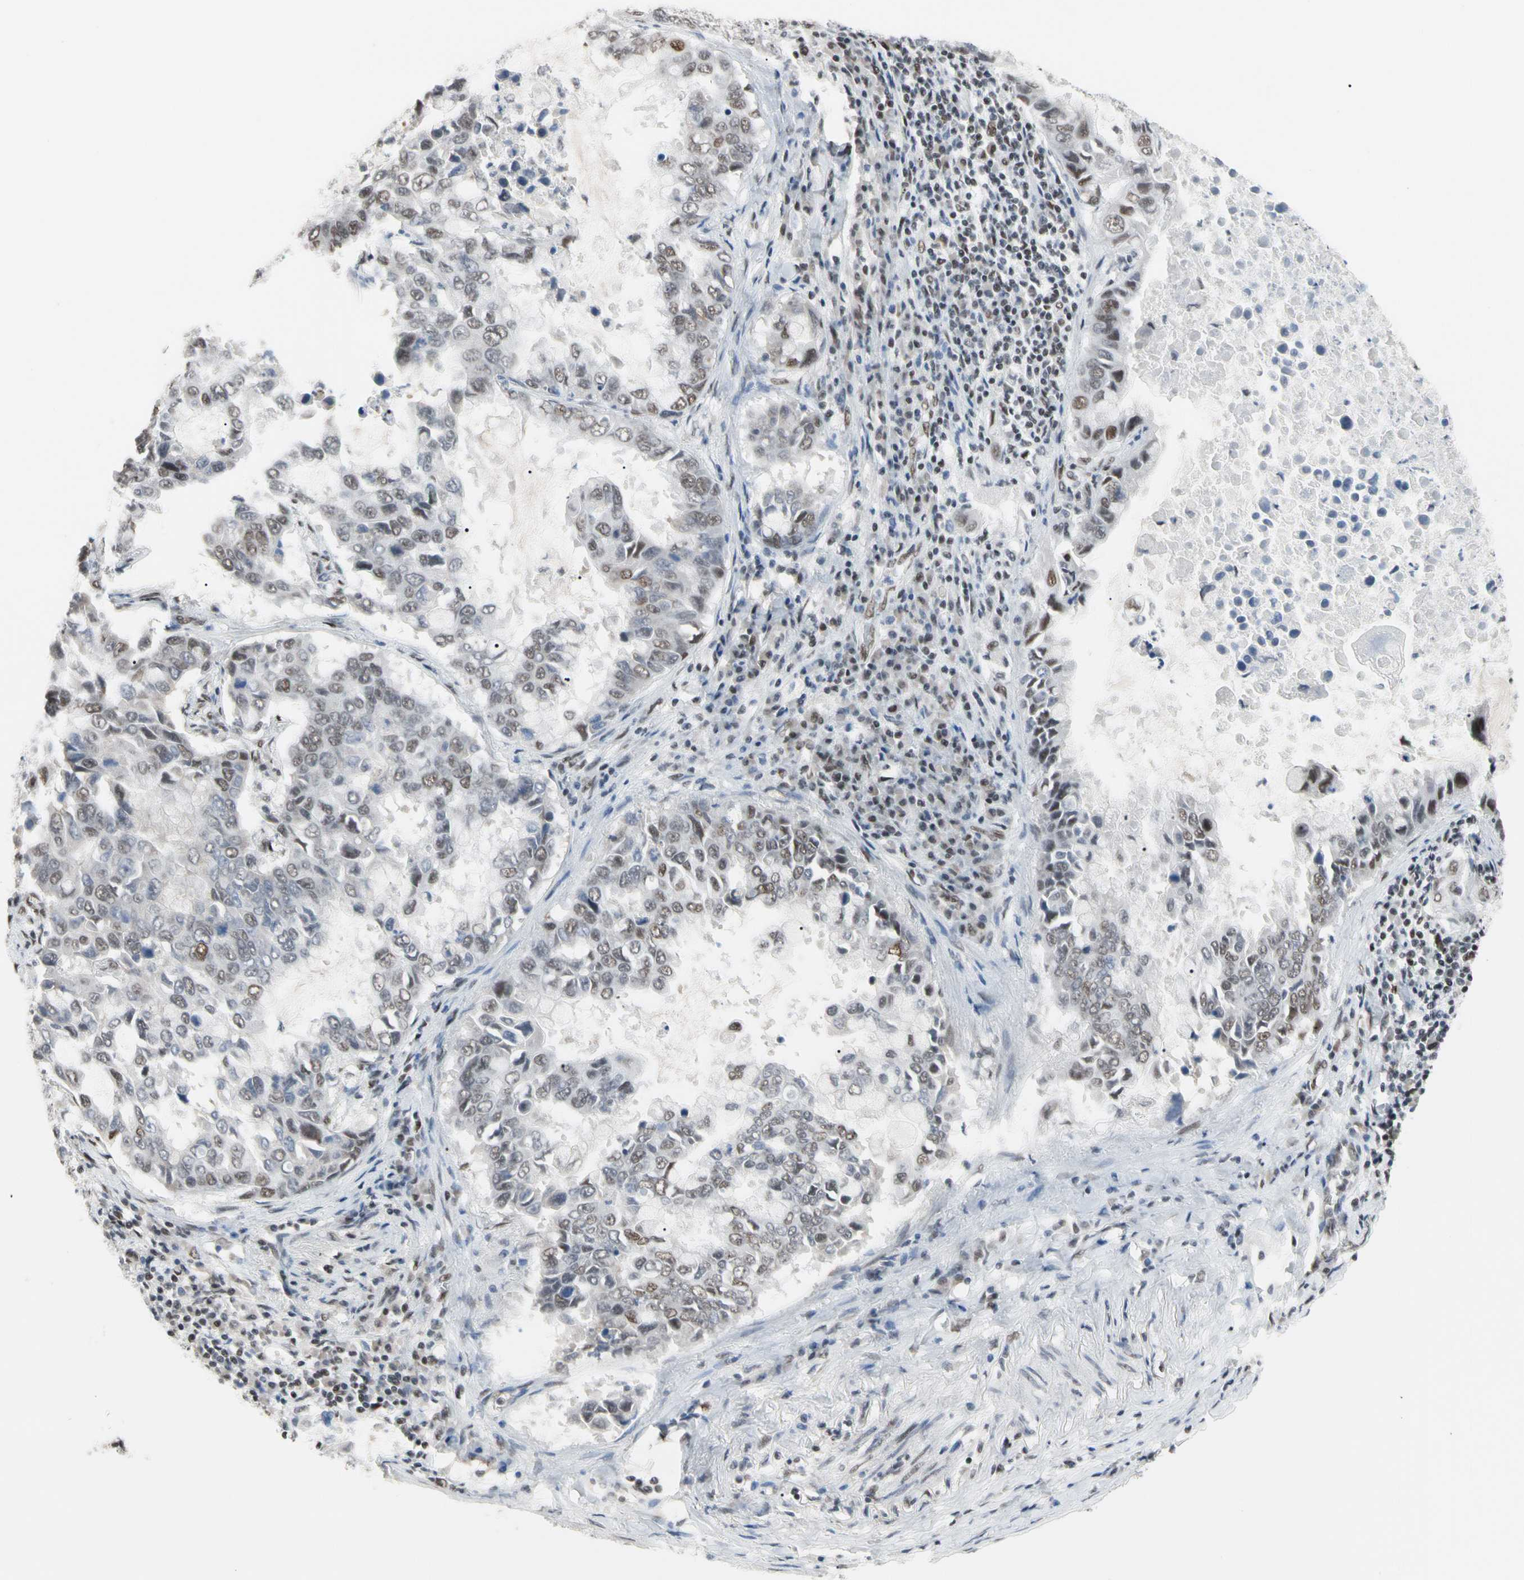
{"staining": {"intensity": "weak", "quantity": "25%-75%", "location": "nuclear"}, "tissue": "lung cancer", "cell_type": "Tumor cells", "image_type": "cancer", "snomed": [{"axis": "morphology", "description": "Adenocarcinoma, NOS"}, {"axis": "topography", "description": "Lung"}], "caption": "The histopathology image exhibits staining of lung cancer, revealing weak nuclear protein positivity (brown color) within tumor cells.", "gene": "FAM98B", "patient": {"sex": "male", "age": 64}}